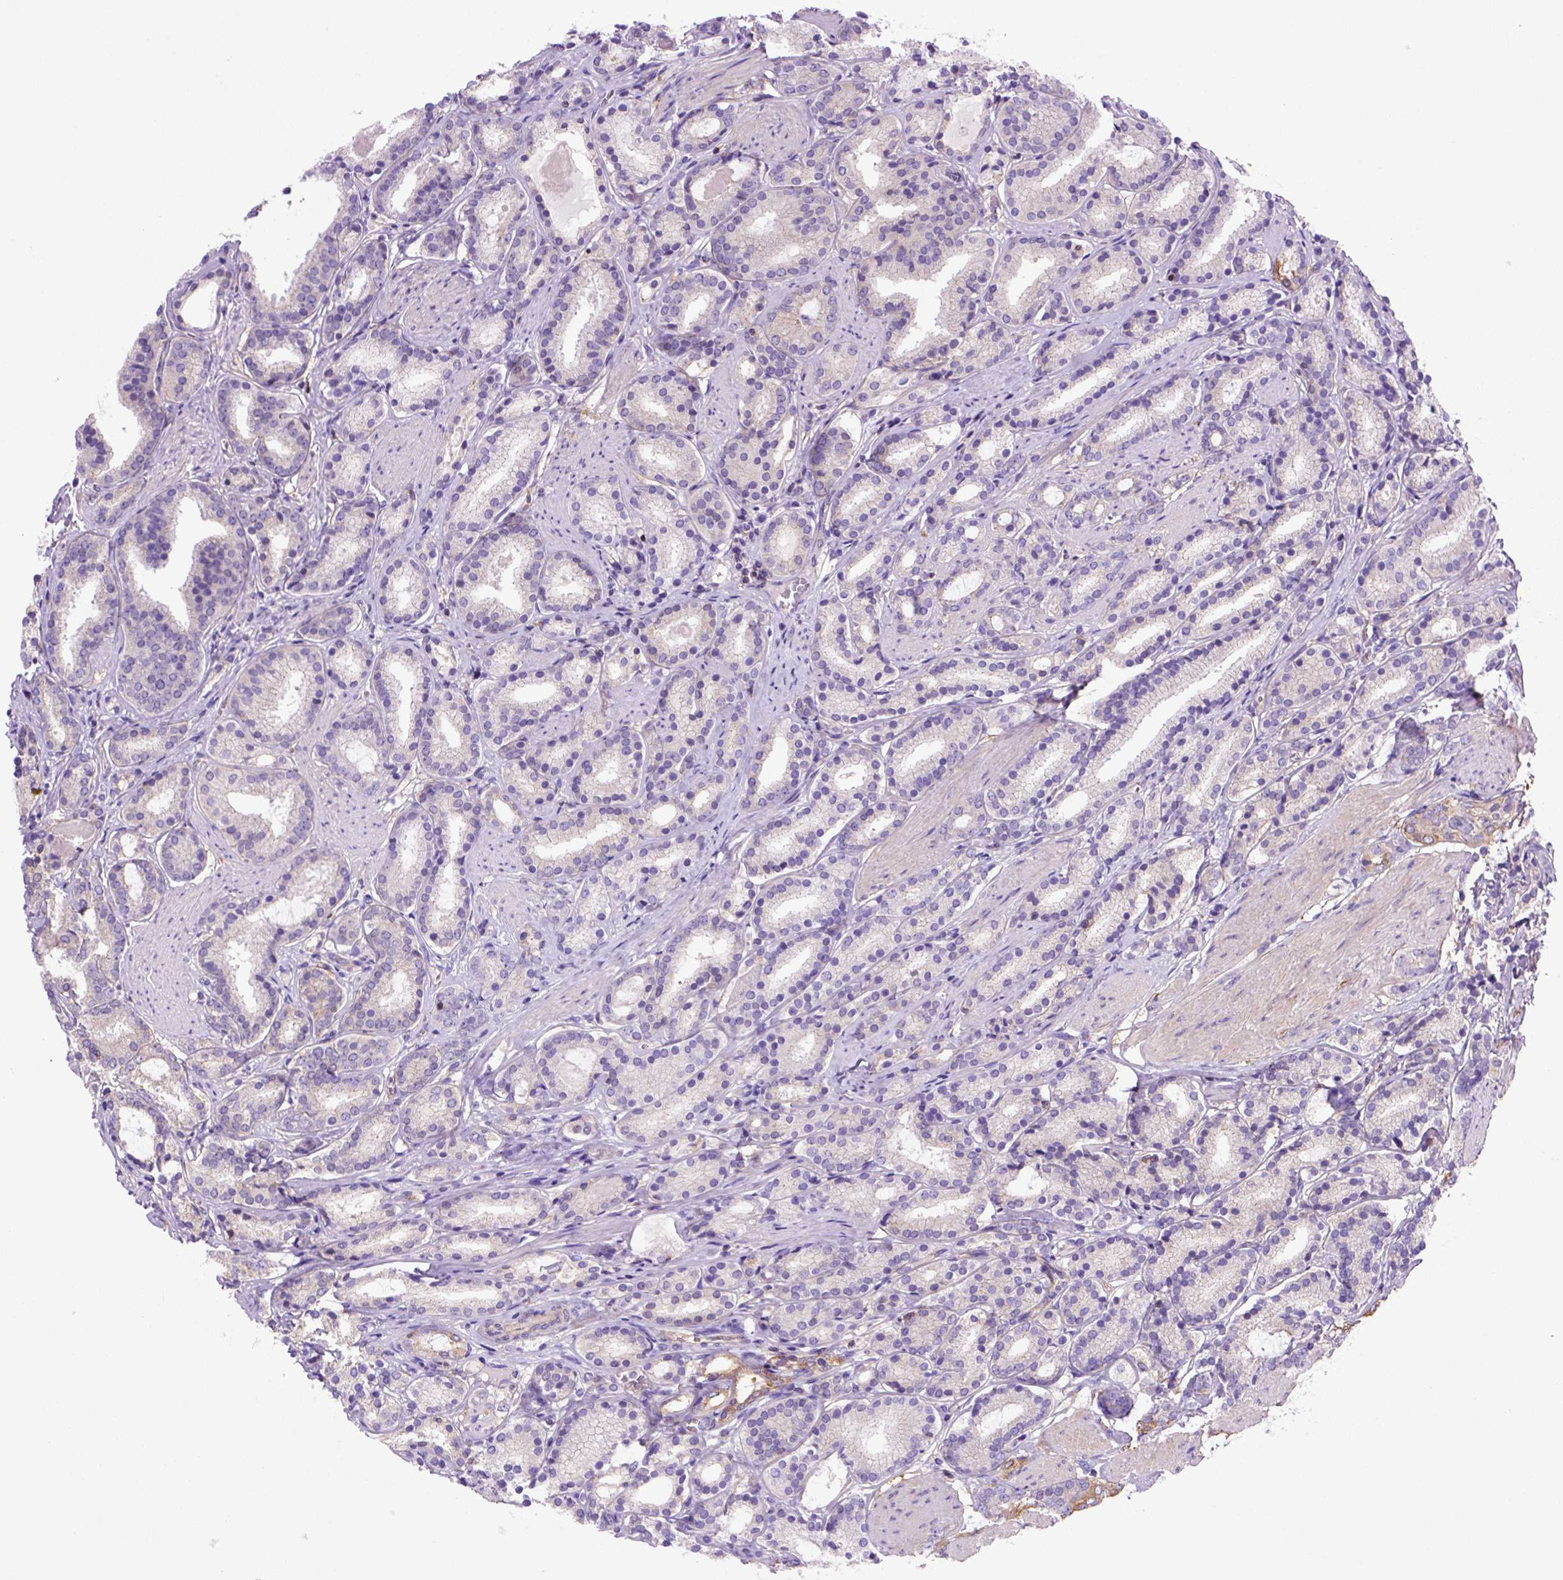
{"staining": {"intensity": "moderate", "quantity": "25%-75%", "location": "cytoplasmic/membranous"}, "tissue": "prostate cancer", "cell_type": "Tumor cells", "image_type": "cancer", "snomed": [{"axis": "morphology", "description": "Adenocarcinoma, High grade"}, {"axis": "topography", "description": "Prostate"}], "caption": "Prostate high-grade adenocarcinoma stained with DAB (3,3'-diaminobenzidine) immunohistochemistry (IHC) shows medium levels of moderate cytoplasmic/membranous staining in approximately 25%-75% of tumor cells.", "gene": "PEX12", "patient": {"sex": "male", "age": 63}}